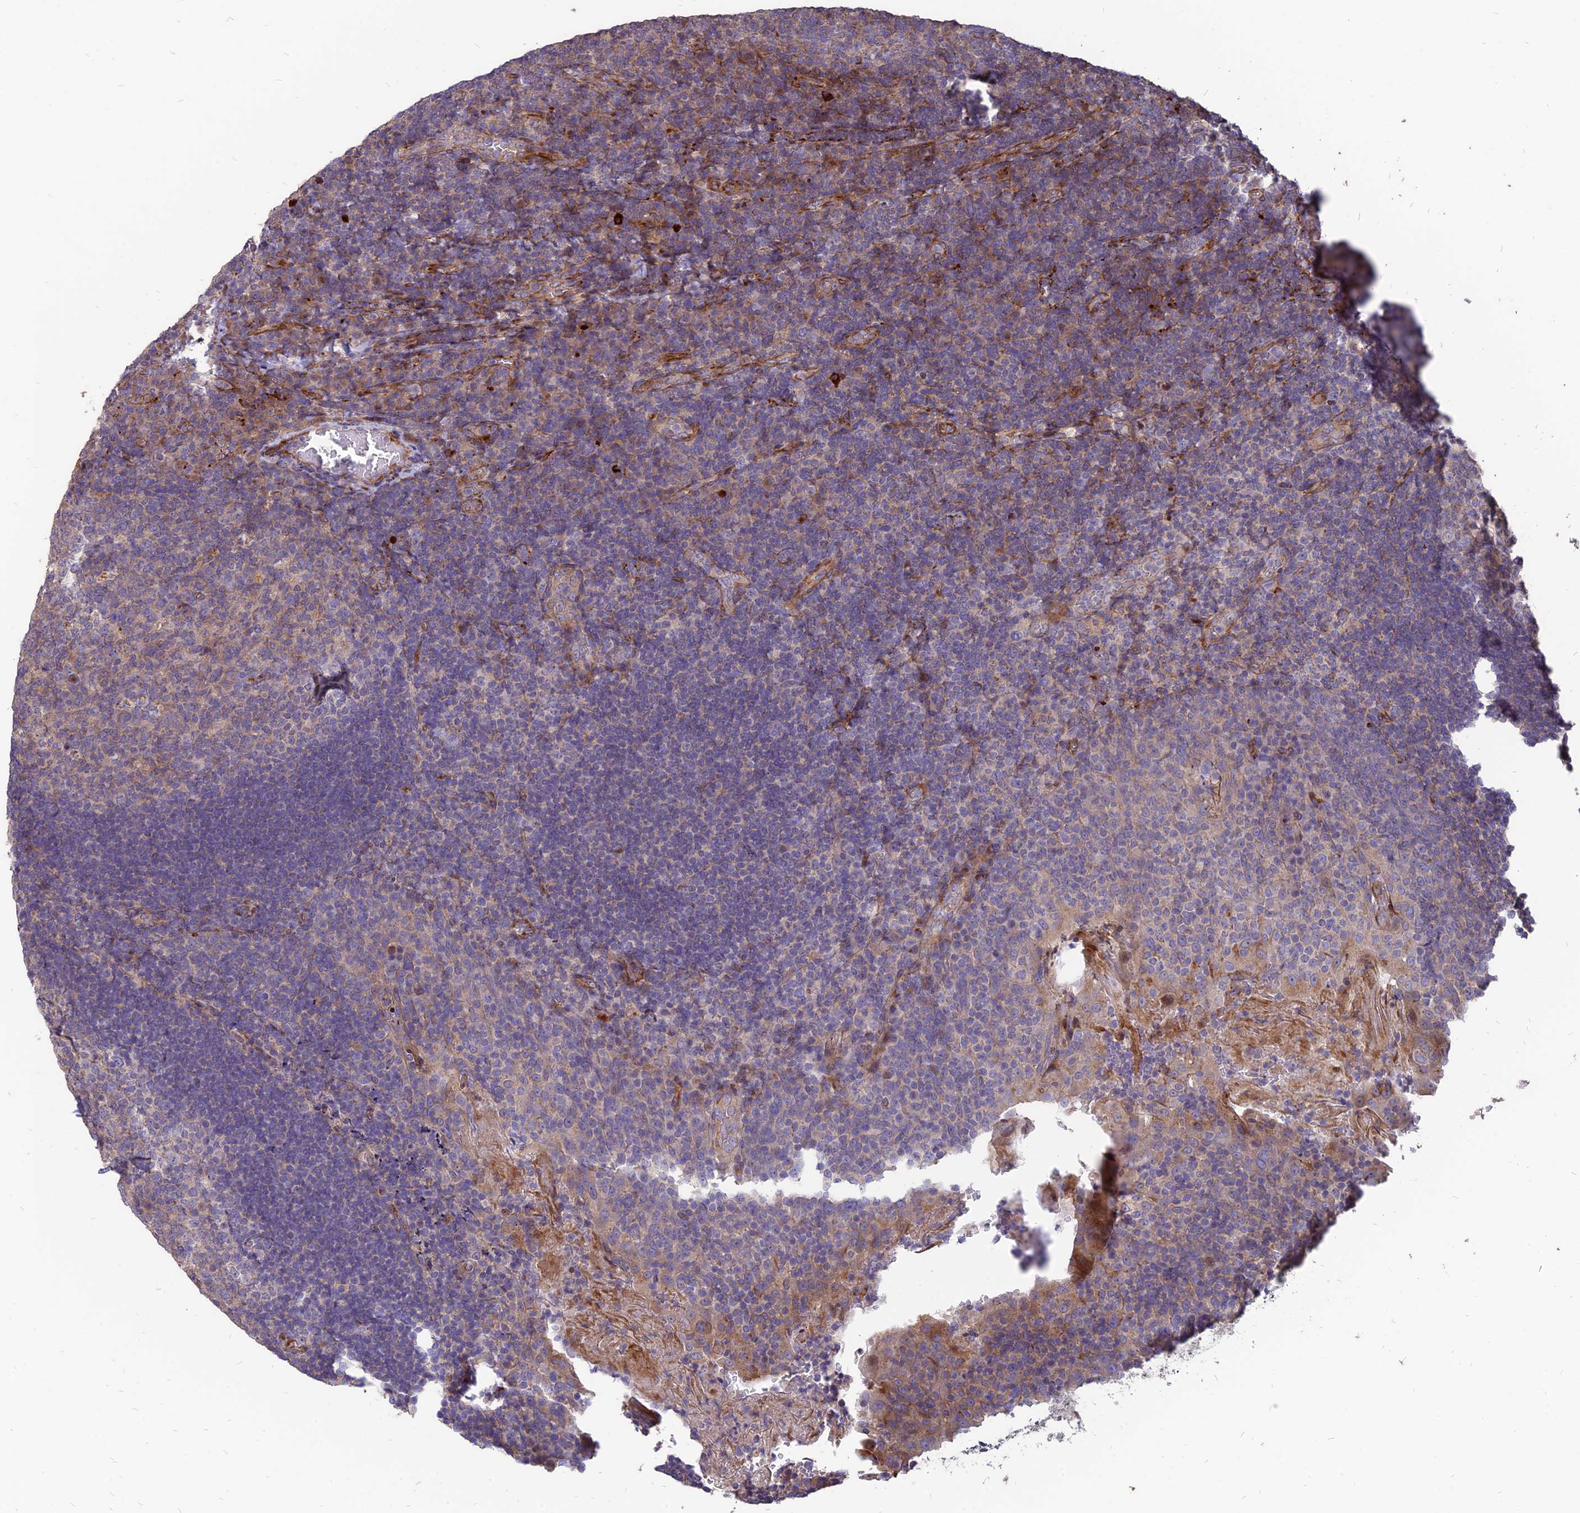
{"staining": {"intensity": "weak", "quantity": "<25%", "location": "cytoplasmic/membranous"}, "tissue": "tonsil", "cell_type": "Germinal center cells", "image_type": "normal", "snomed": [{"axis": "morphology", "description": "Normal tissue, NOS"}, {"axis": "topography", "description": "Tonsil"}], "caption": "This photomicrograph is of unremarkable tonsil stained with IHC to label a protein in brown with the nuclei are counter-stained blue. There is no positivity in germinal center cells.", "gene": "ST3GAL6", "patient": {"sex": "male", "age": 17}}